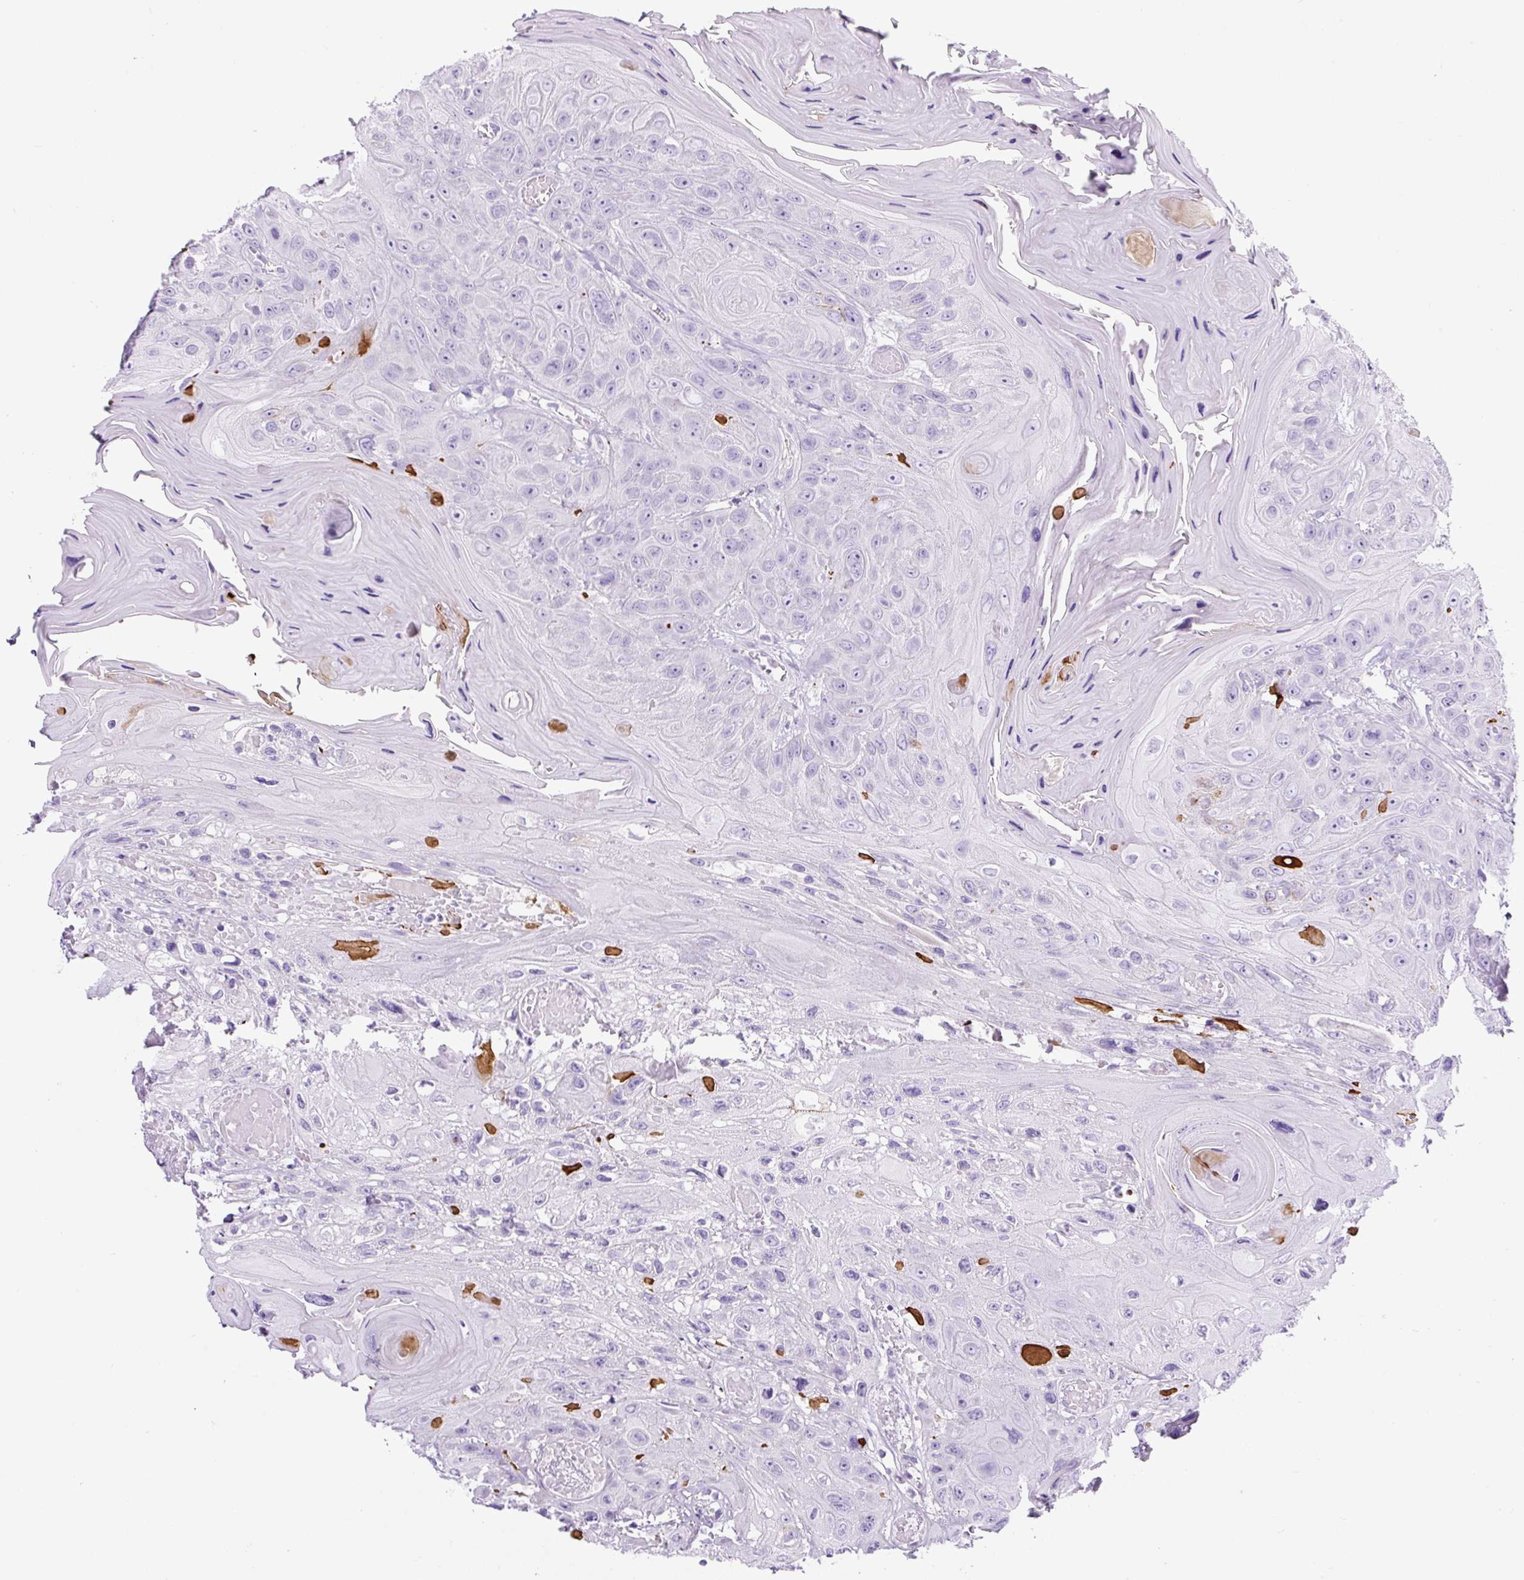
{"staining": {"intensity": "negative", "quantity": "none", "location": "none"}, "tissue": "head and neck cancer", "cell_type": "Tumor cells", "image_type": "cancer", "snomed": [{"axis": "morphology", "description": "Squamous cell carcinoma, NOS"}, {"axis": "topography", "description": "Head-Neck"}], "caption": "The histopathology image exhibits no significant expression in tumor cells of head and neck squamous cell carcinoma.", "gene": "RNF212B", "patient": {"sex": "female", "age": 59}}